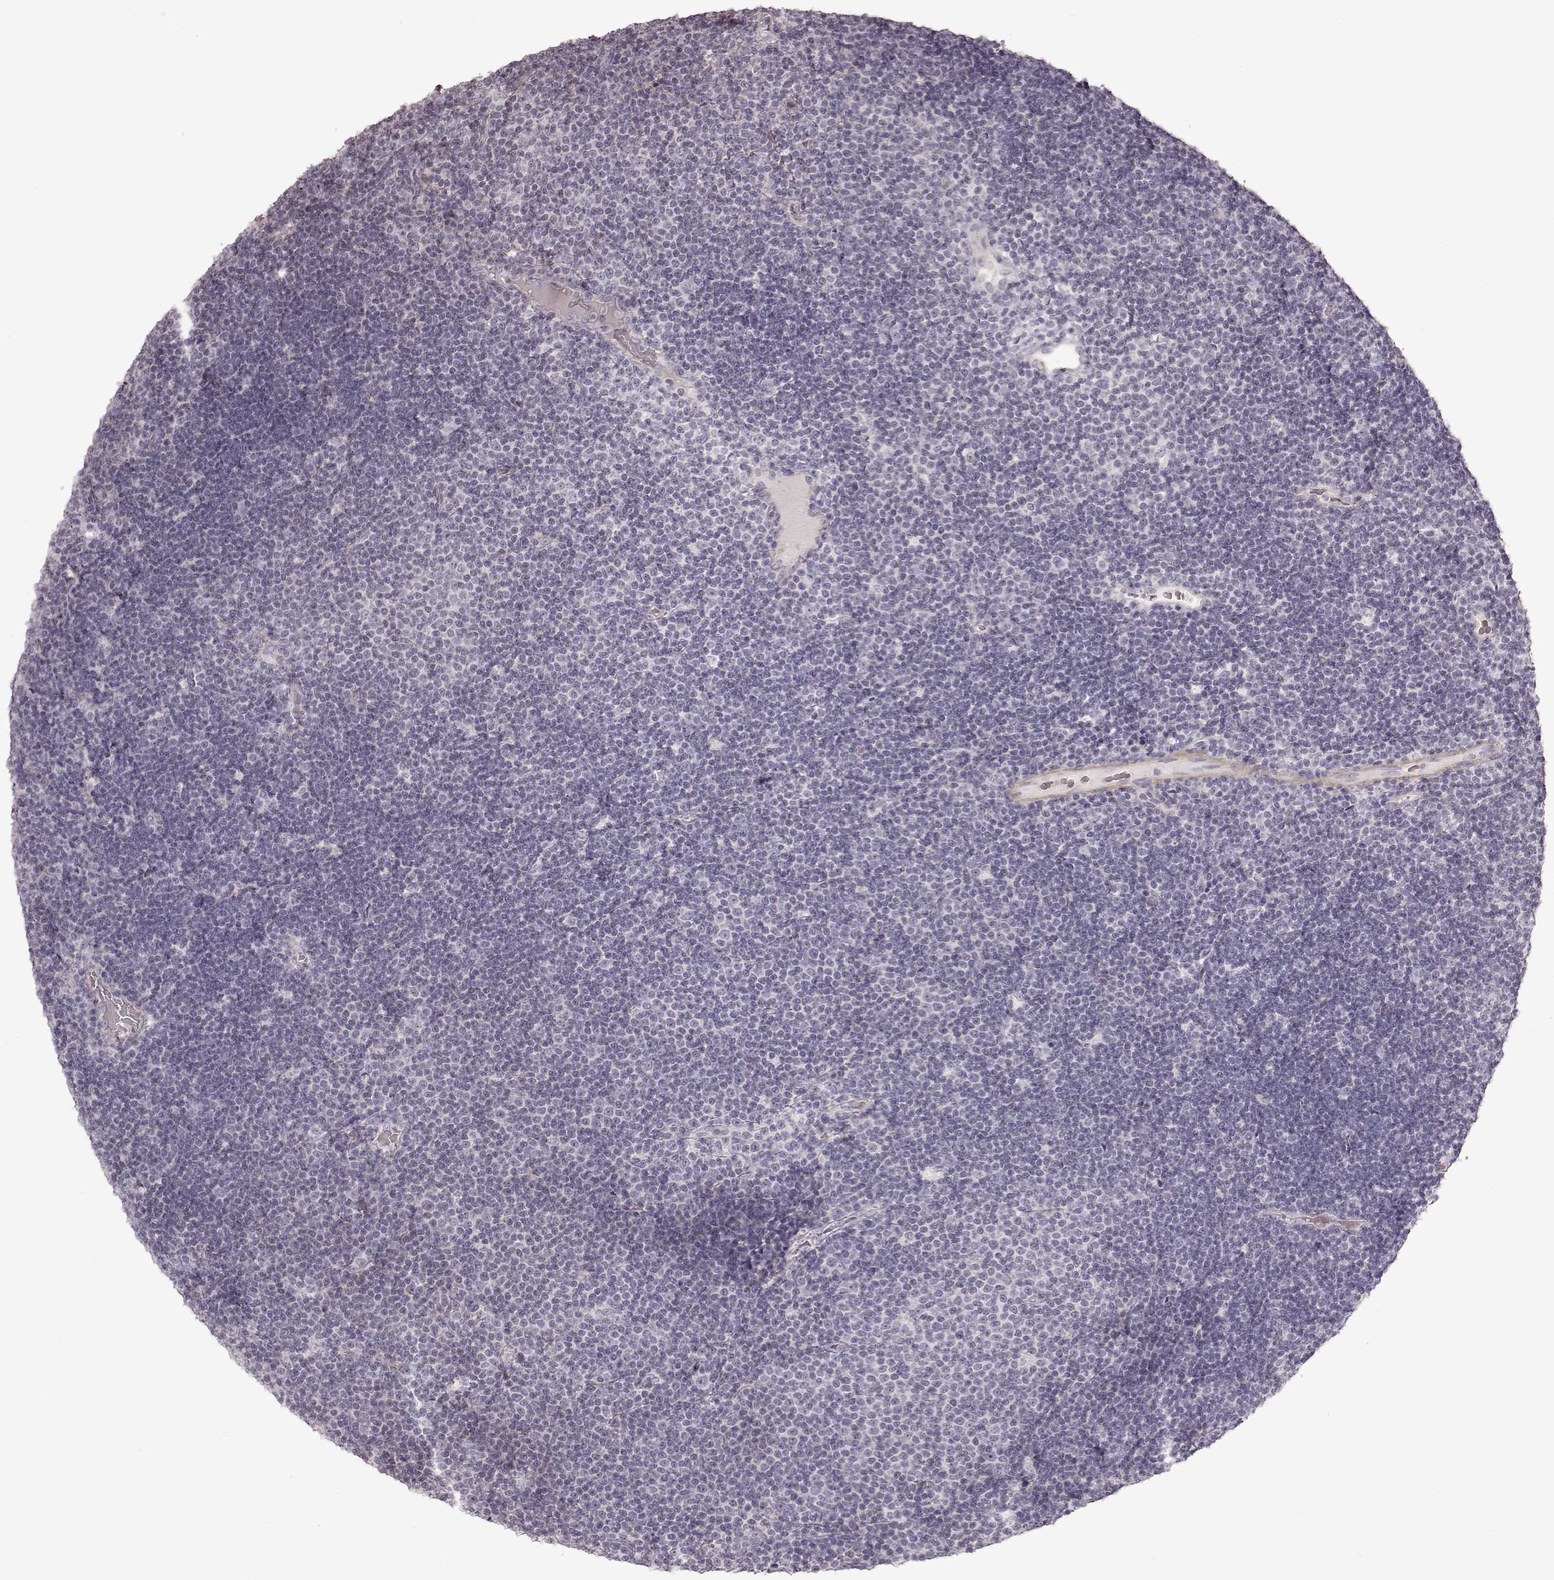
{"staining": {"intensity": "negative", "quantity": "none", "location": "none"}, "tissue": "lymphoma", "cell_type": "Tumor cells", "image_type": "cancer", "snomed": [{"axis": "morphology", "description": "Malignant lymphoma, non-Hodgkin's type, Low grade"}, {"axis": "topography", "description": "Brain"}], "caption": "Tumor cells are negative for protein expression in human lymphoma. (DAB immunohistochemistry, high magnification).", "gene": "PRLHR", "patient": {"sex": "female", "age": 66}}